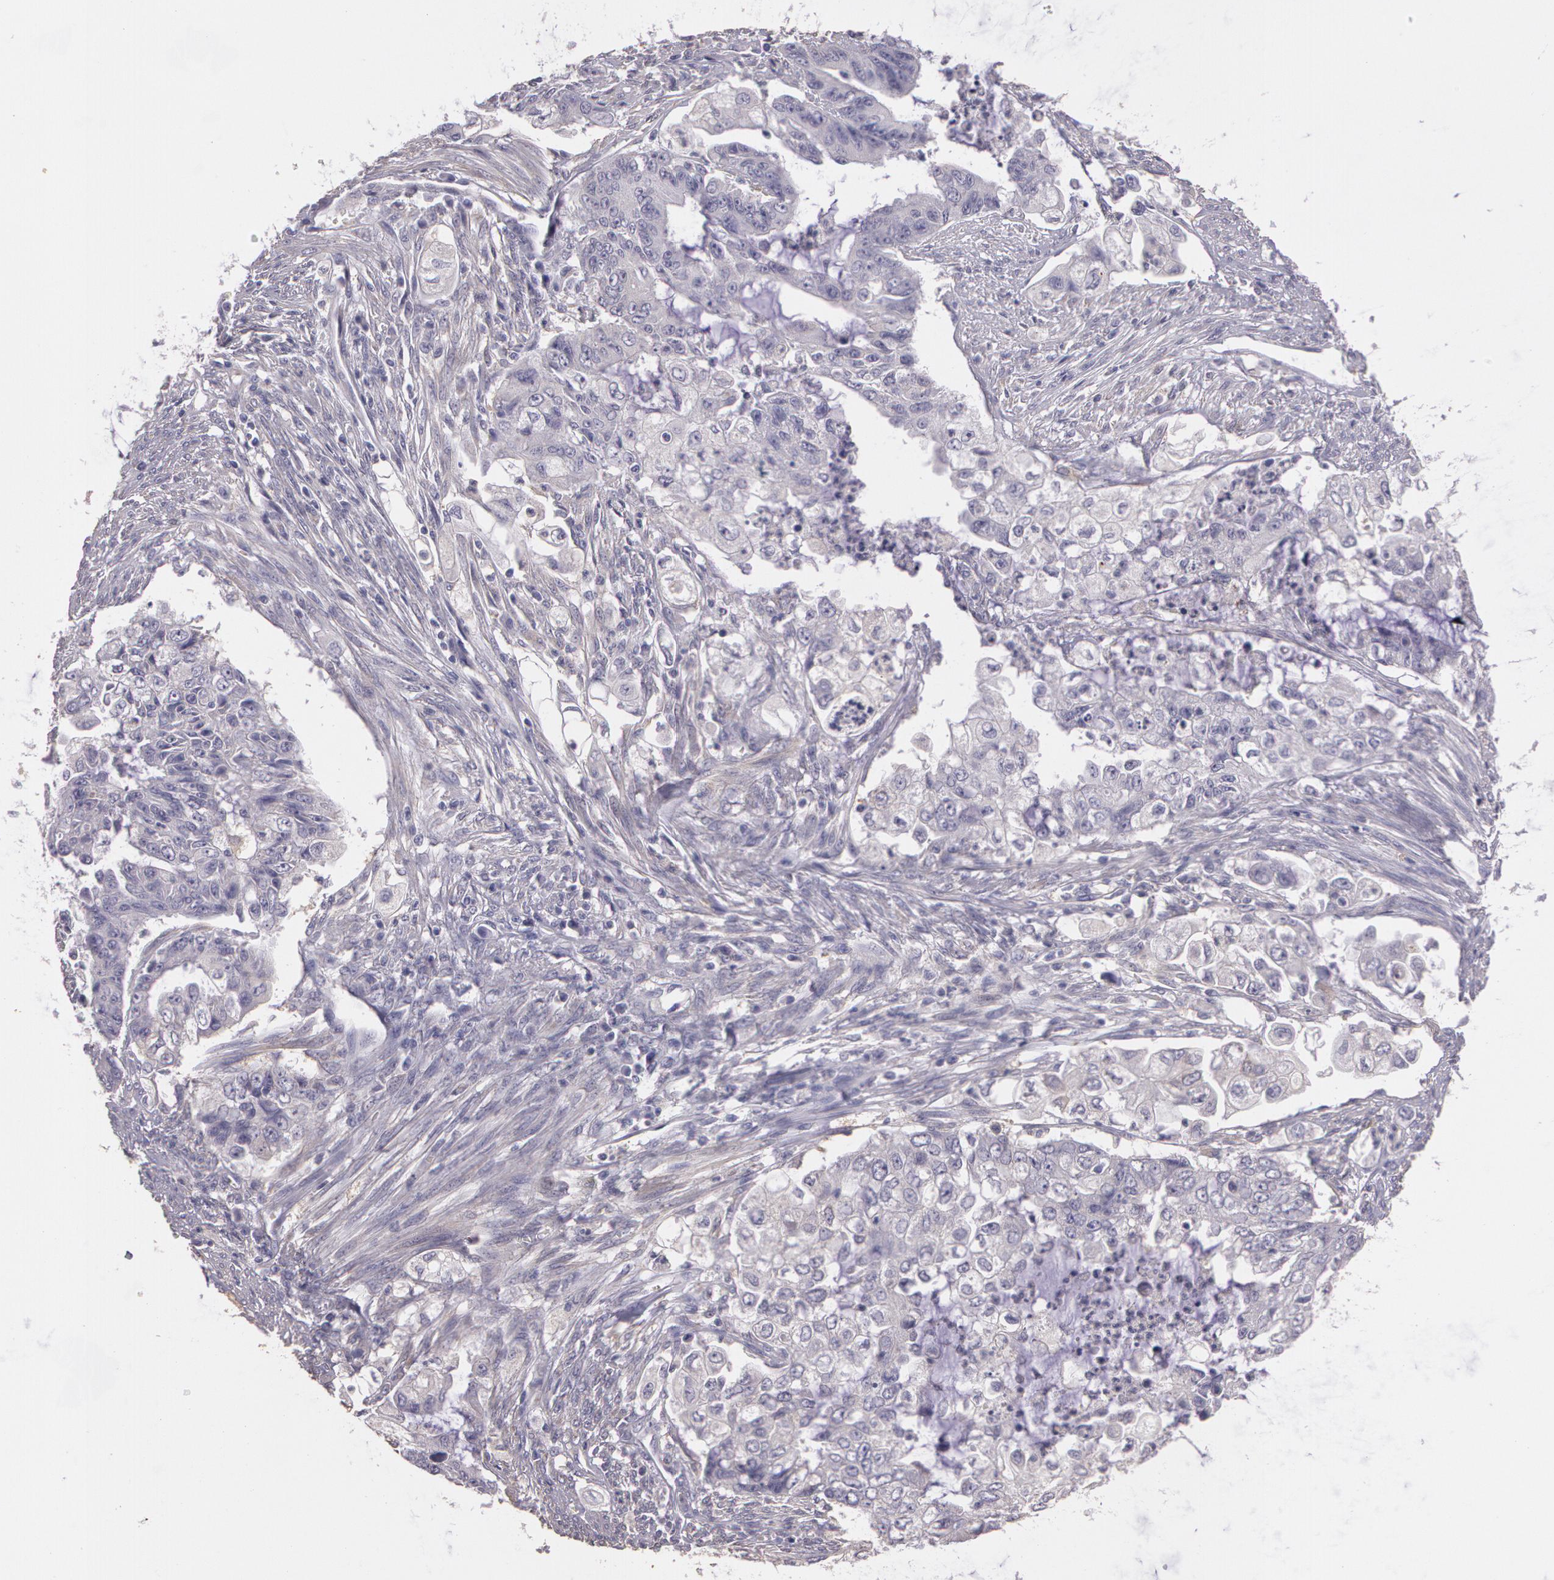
{"staining": {"intensity": "negative", "quantity": "none", "location": "none"}, "tissue": "endometrial cancer", "cell_type": "Tumor cells", "image_type": "cancer", "snomed": [{"axis": "morphology", "description": "Adenocarcinoma, NOS"}, {"axis": "topography", "description": "Endometrium"}], "caption": "High magnification brightfield microscopy of endometrial cancer stained with DAB (3,3'-diaminobenzidine) (brown) and counterstained with hematoxylin (blue): tumor cells show no significant staining. (Stains: DAB (3,3'-diaminobenzidine) immunohistochemistry (IHC) with hematoxylin counter stain, Microscopy: brightfield microscopy at high magnification).", "gene": "G2E3", "patient": {"sex": "female", "age": 75}}